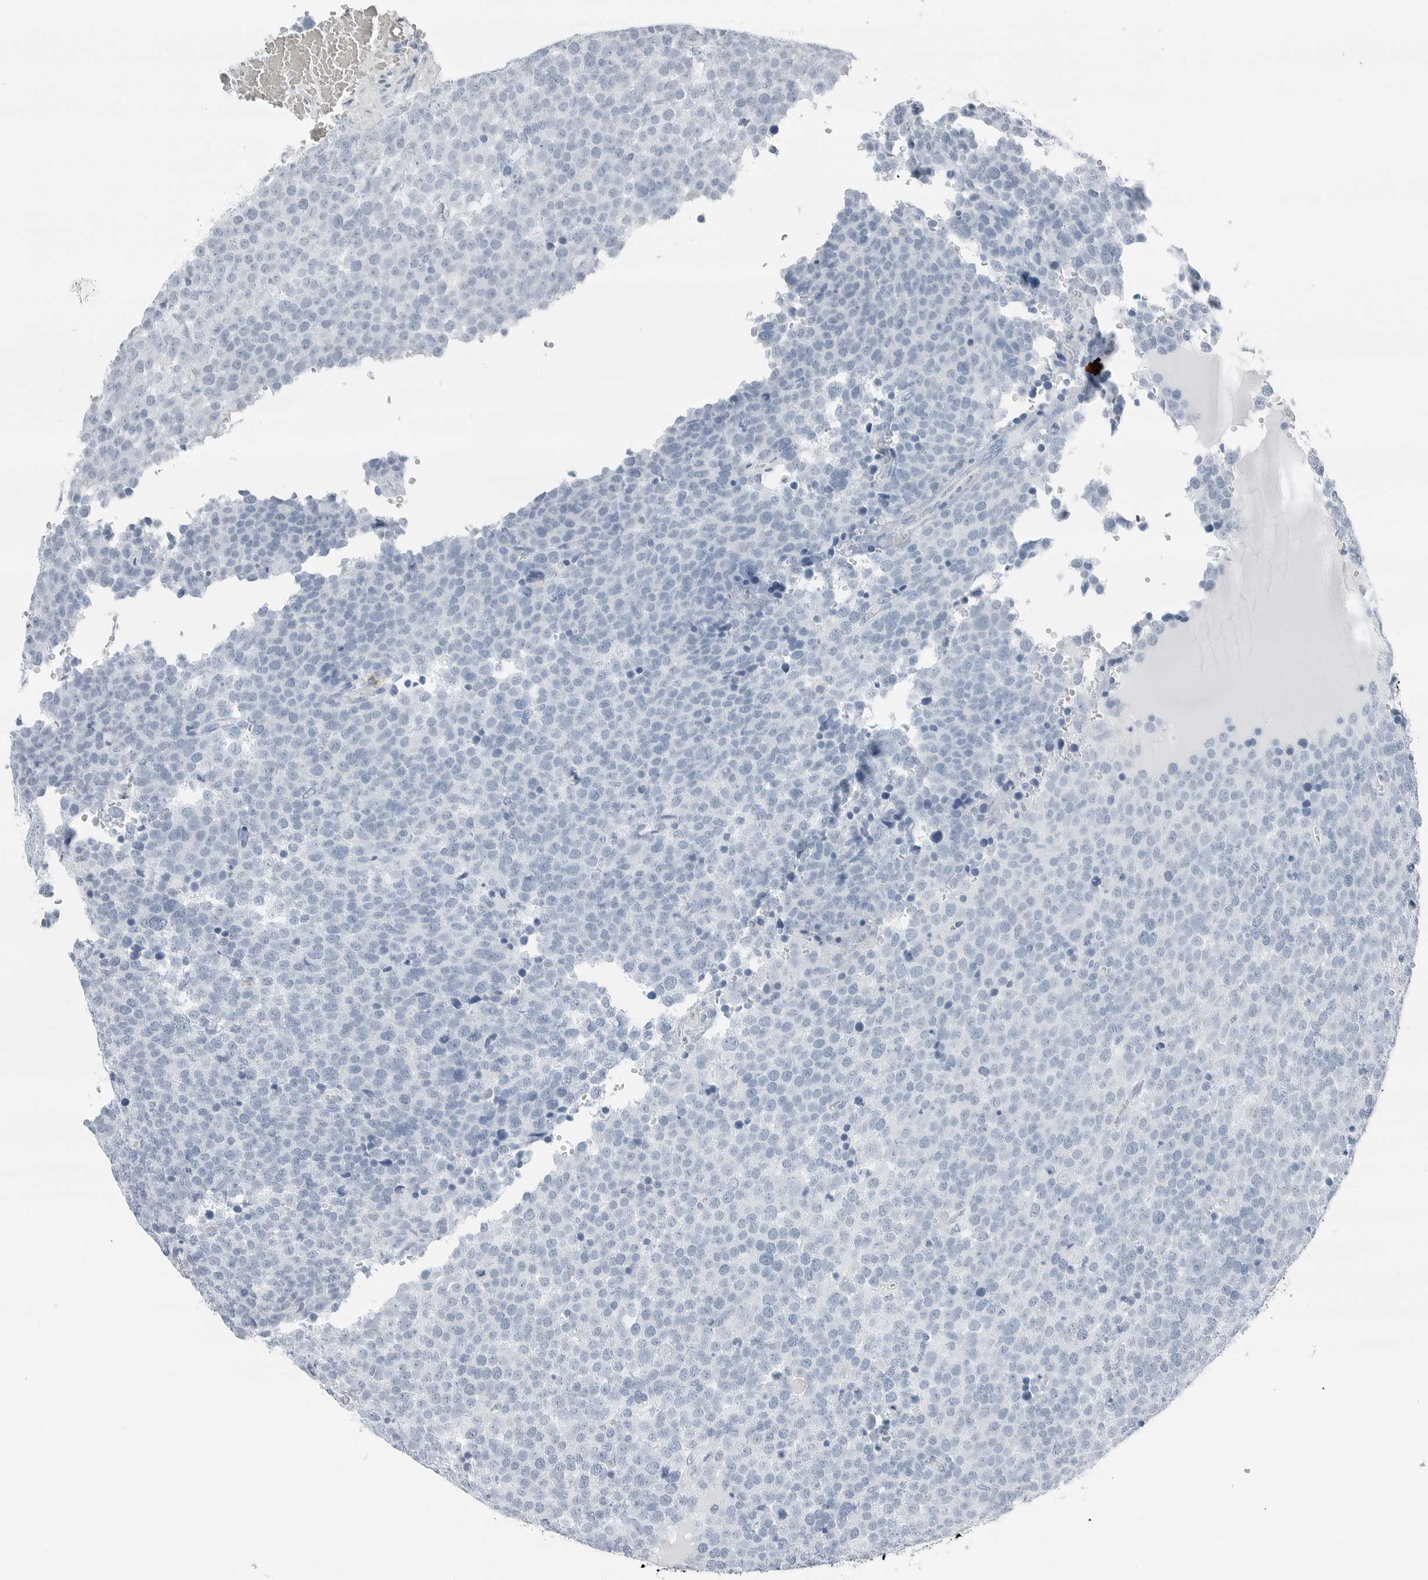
{"staining": {"intensity": "negative", "quantity": "none", "location": "none"}, "tissue": "testis cancer", "cell_type": "Tumor cells", "image_type": "cancer", "snomed": [{"axis": "morphology", "description": "Seminoma, NOS"}, {"axis": "topography", "description": "Testis"}], "caption": "Immunohistochemistry (IHC) of human testis cancer shows no positivity in tumor cells.", "gene": "SLPI", "patient": {"sex": "male", "age": 71}}